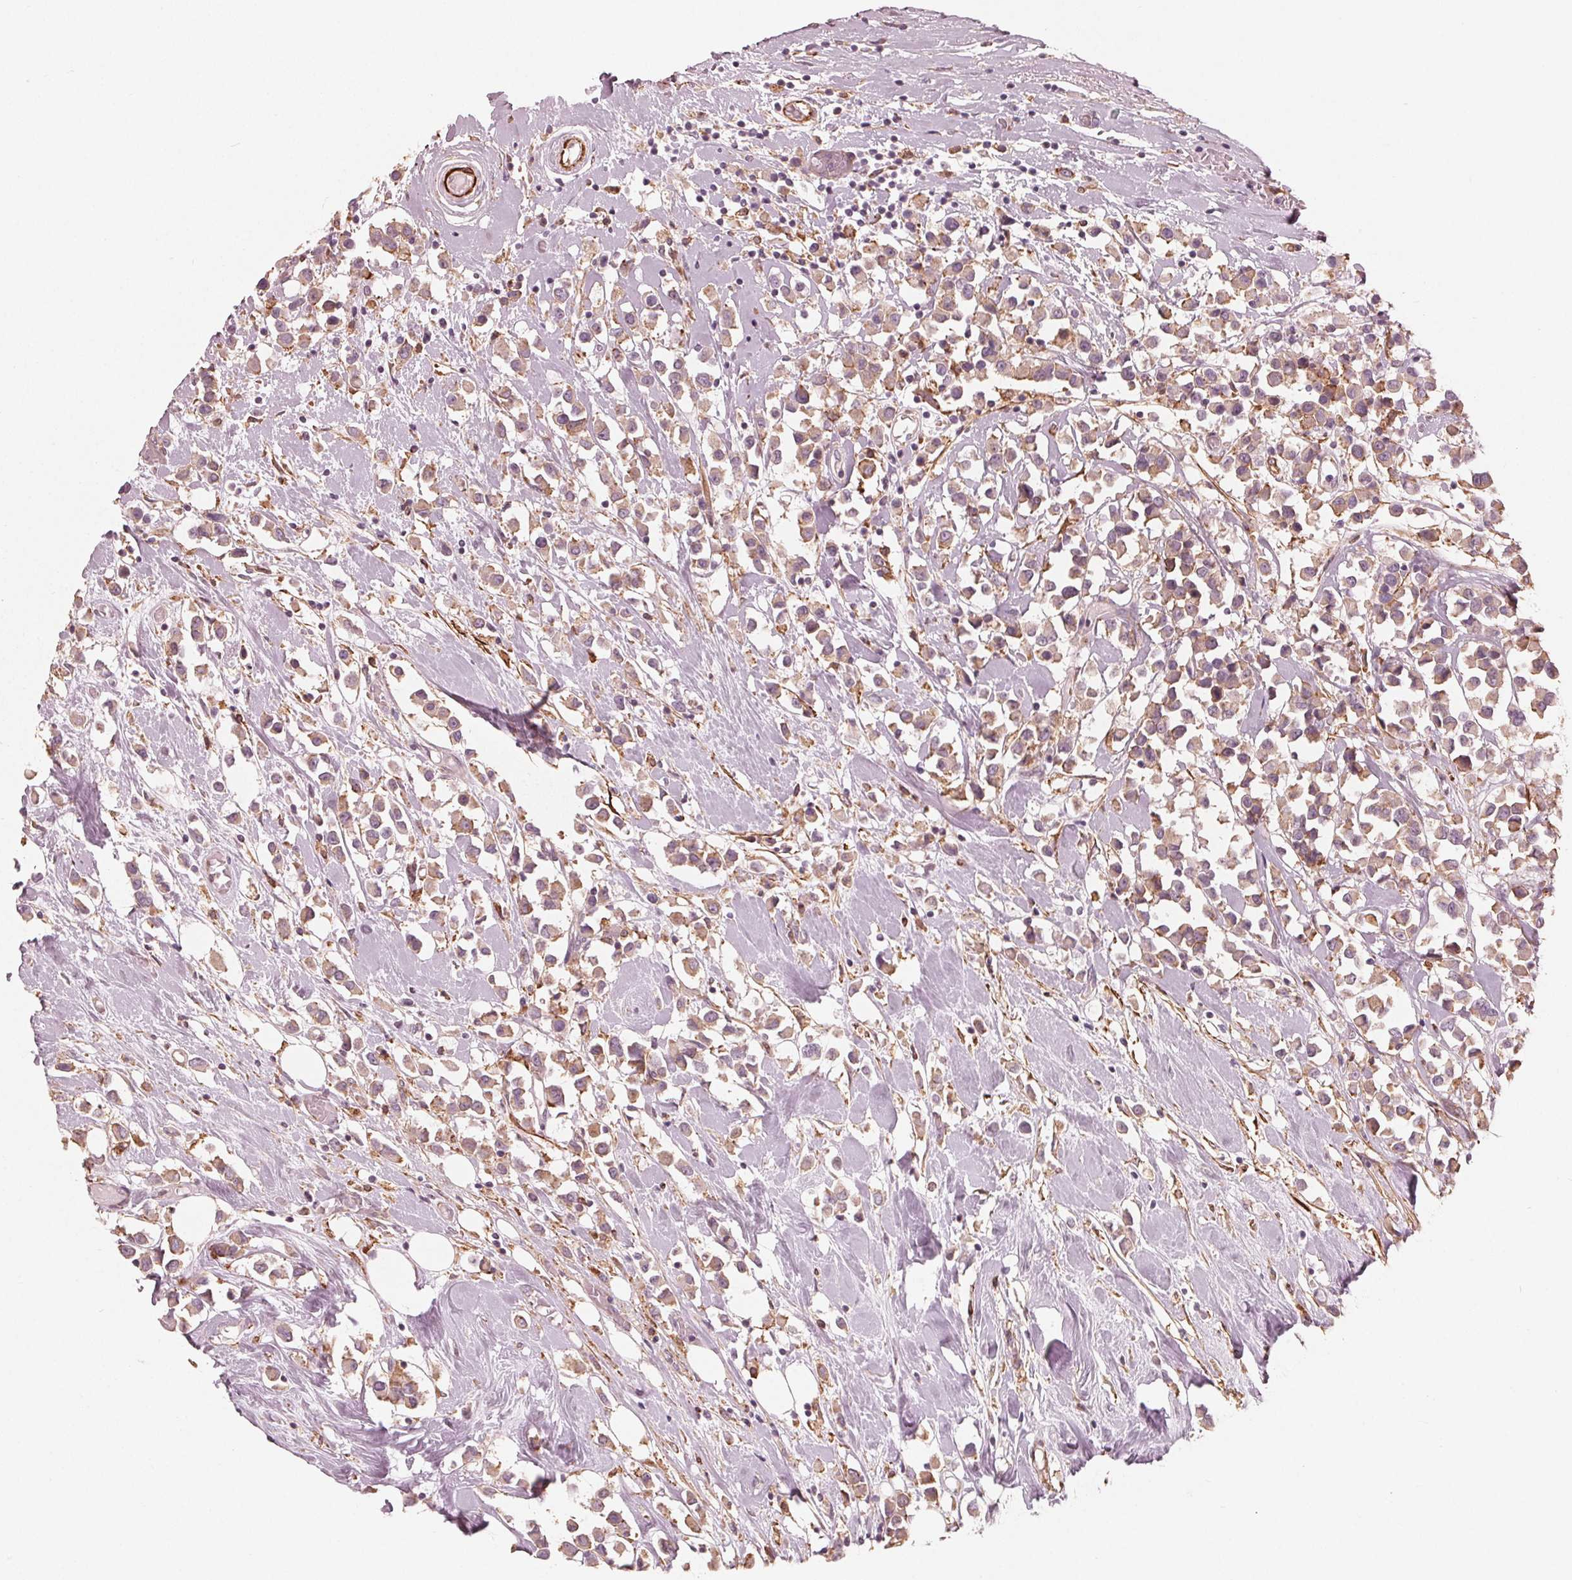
{"staining": {"intensity": "moderate", "quantity": ">75%", "location": "cytoplasmic/membranous"}, "tissue": "breast cancer", "cell_type": "Tumor cells", "image_type": "cancer", "snomed": [{"axis": "morphology", "description": "Duct carcinoma"}, {"axis": "topography", "description": "Breast"}], "caption": "IHC micrograph of neoplastic tissue: human breast invasive ductal carcinoma stained using IHC displays medium levels of moderate protein expression localized specifically in the cytoplasmic/membranous of tumor cells, appearing as a cytoplasmic/membranous brown color.", "gene": "MIER3", "patient": {"sex": "female", "age": 61}}